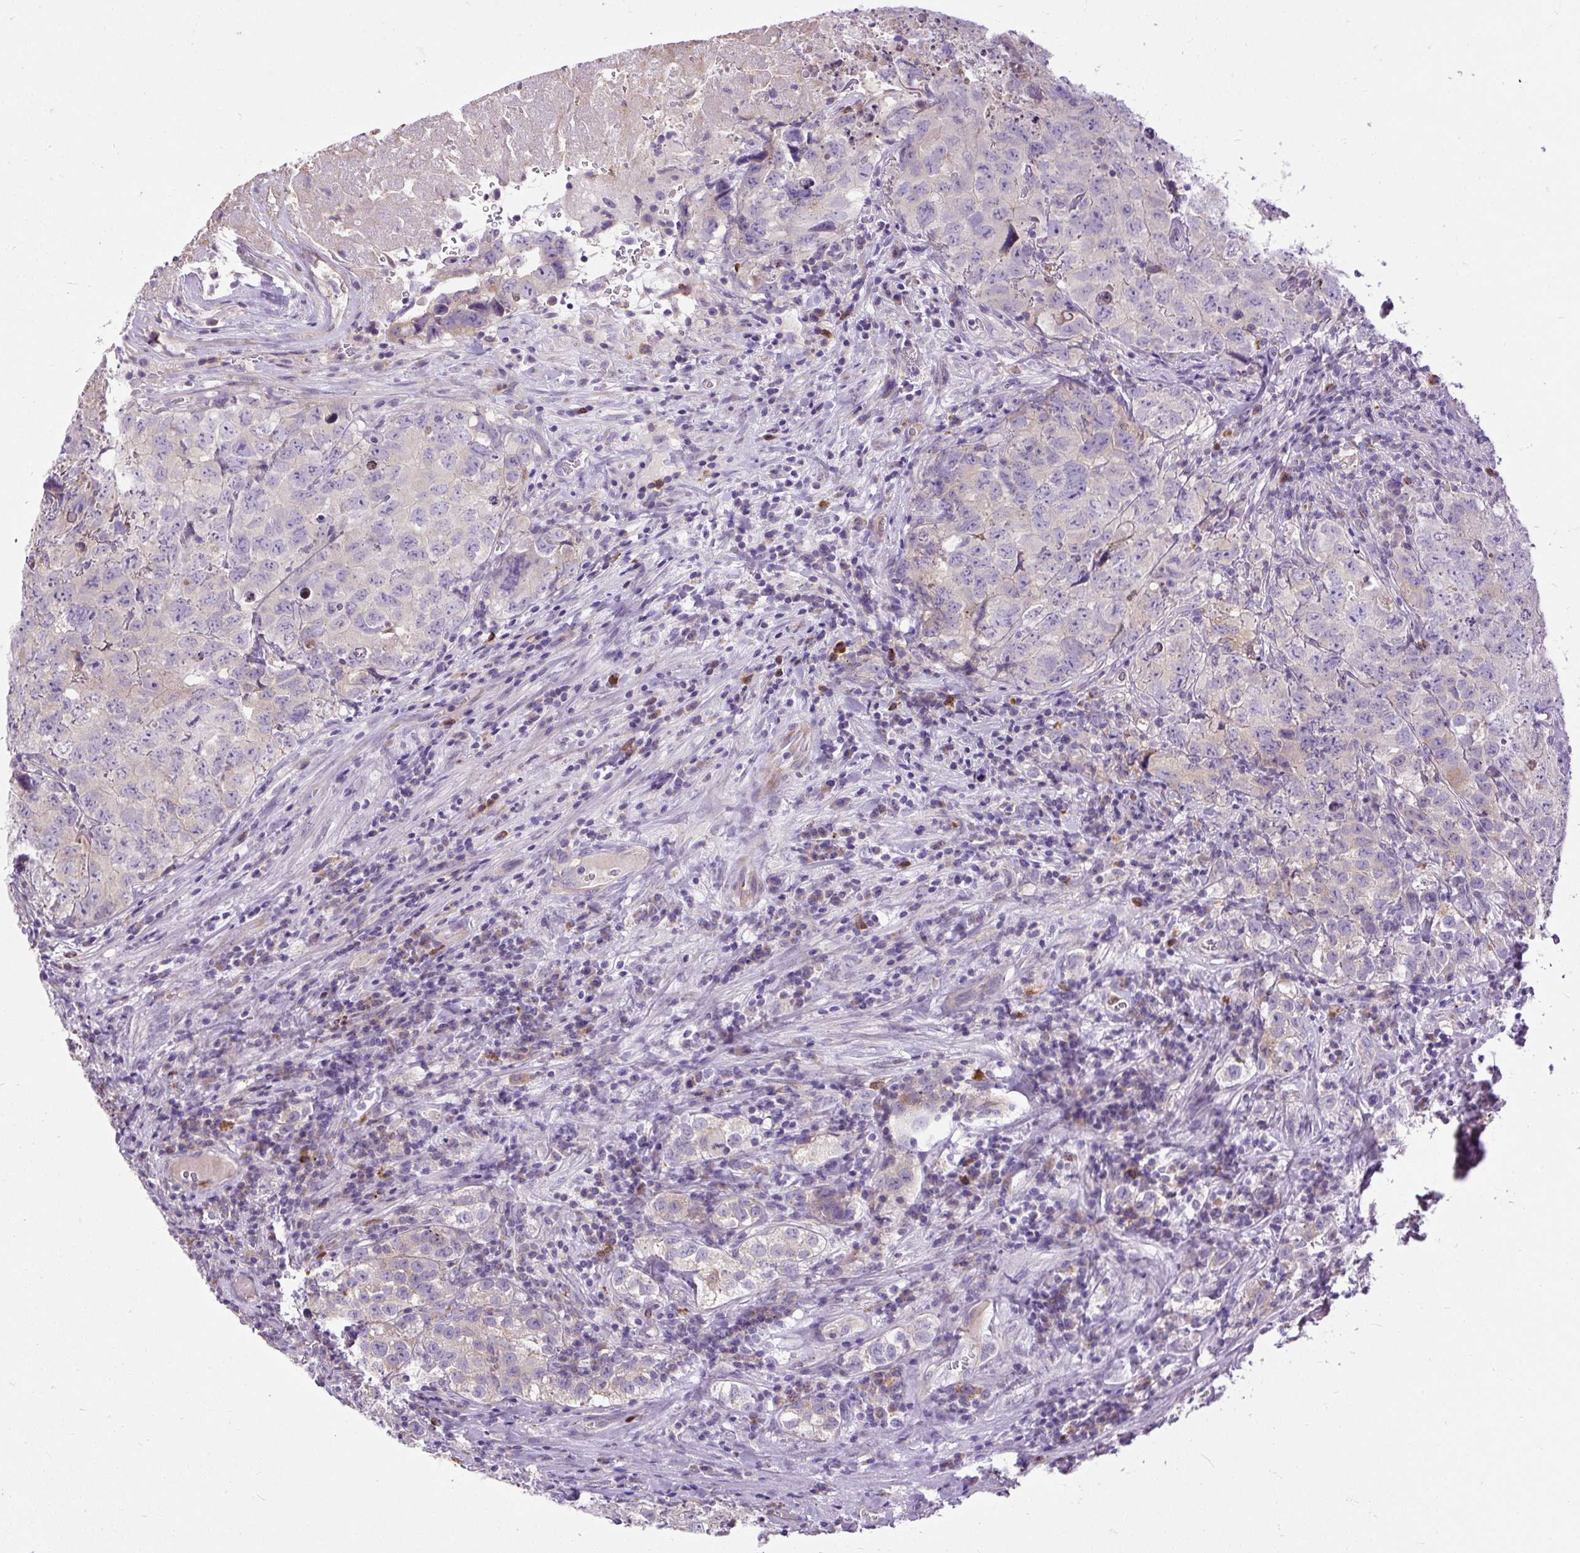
{"staining": {"intensity": "negative", "quantity": "none", "location": "none"}, "tissue": "testis cancer", "cell_type": "Tumor cells", "image_type": "cancer", "snomed": [{"axis": "morphology", "description": "Seminoma, NOS"}, {"axis": "morphology", "description": "Carcinoma, Embryonal, NOS"}, {"axis": "topography", "description": "Testis"}], "caption": "High magnification brightfield microscopy of testis cancer (seminoma) stained with DAB (3,3'-diaminobenzidine) (brown) and counterstained with hematoxylin (blue): tumor cells show no significant staining.", "gene": "CFAP47", "patient": {"sex": "male", "age": 43}}